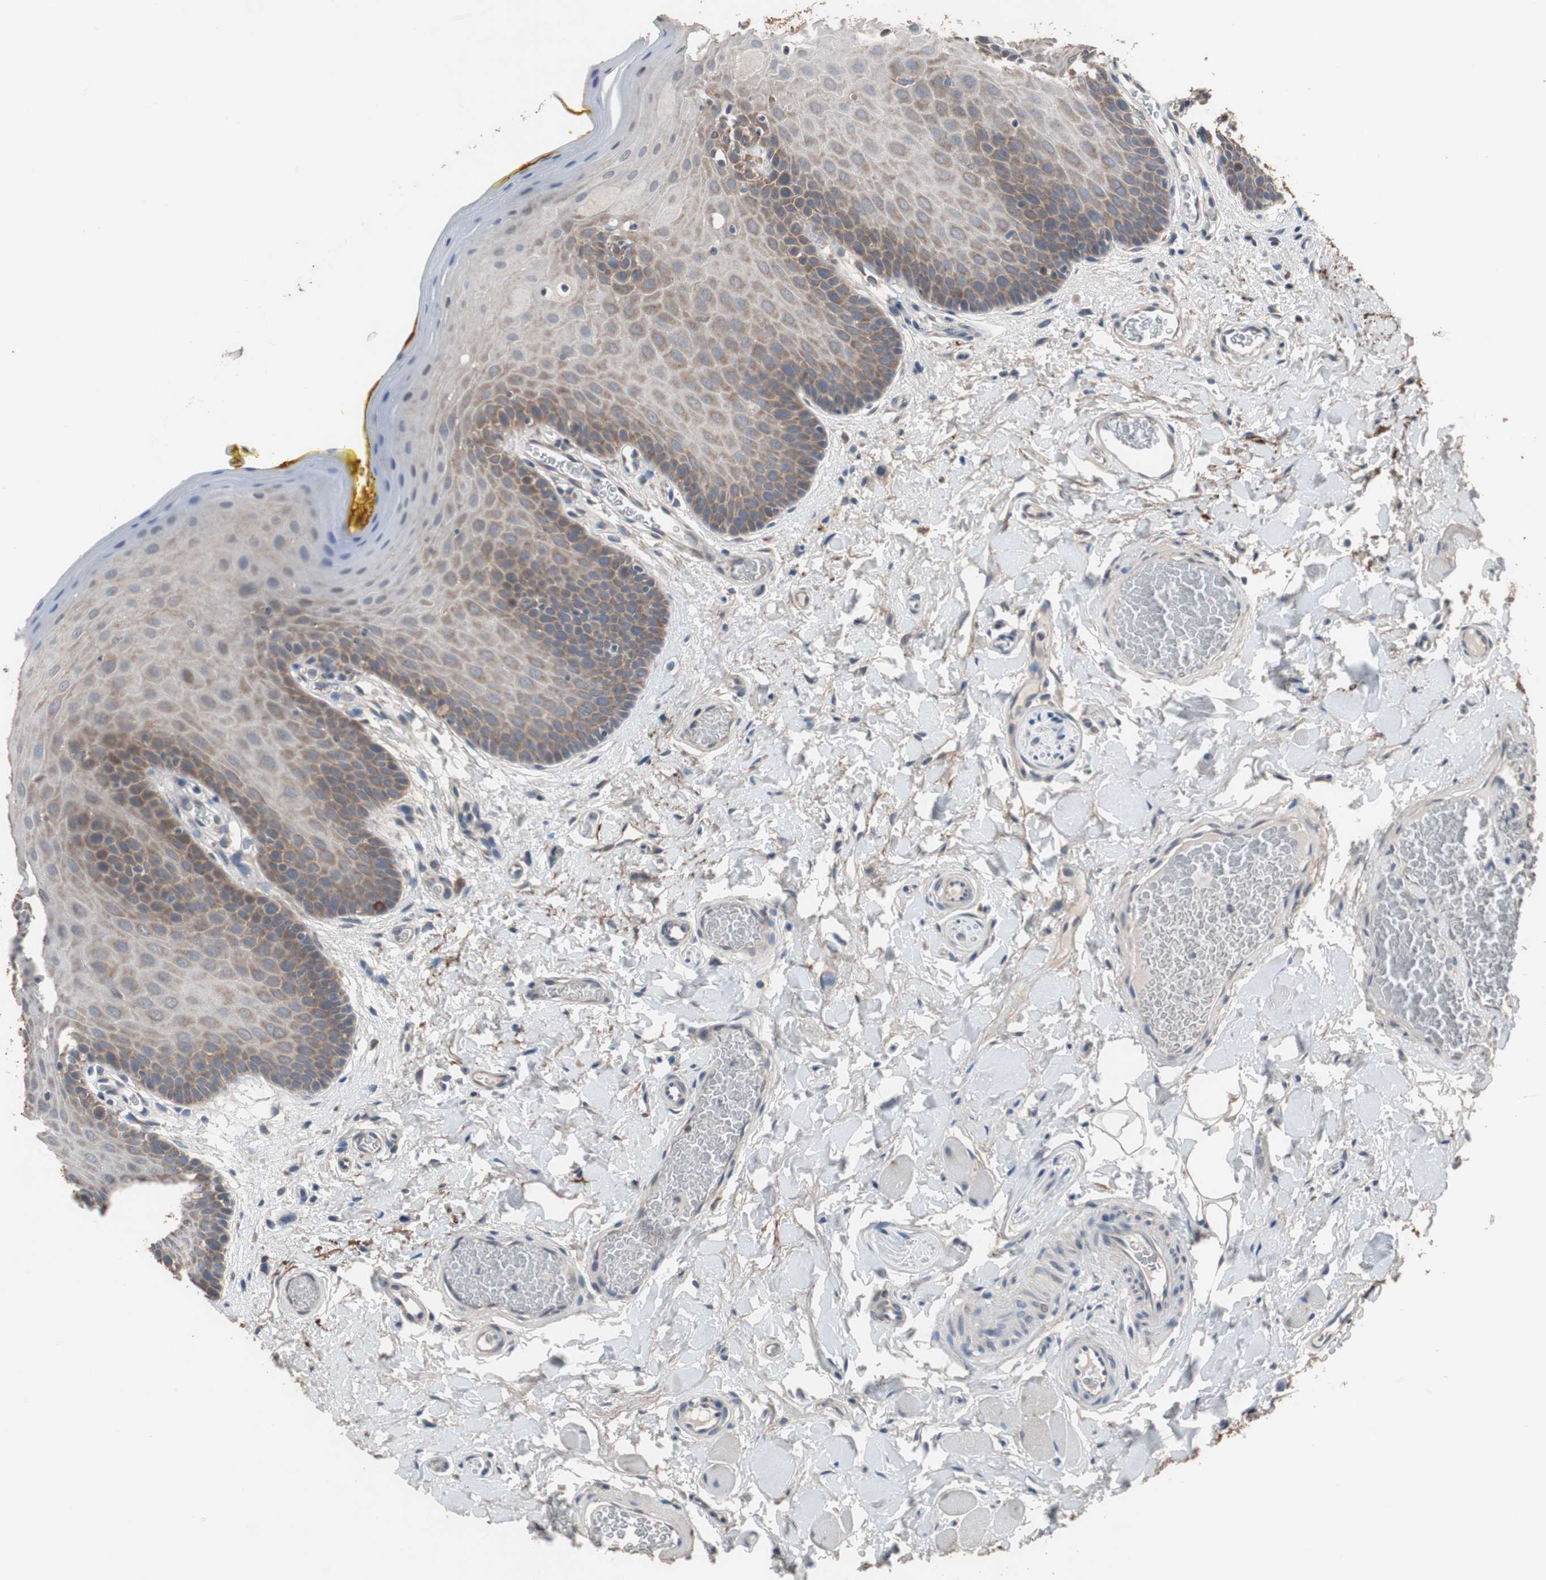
{"staining": {"intensity": "moderate", "quantity": "<25%", "location": "cytoplasmic/membranous"}, "tissue": "oral mucosa", "cell_type": "Squamous epithelial cells", "image_type": "normal", "snomed": [{"axis": "morphology", "description": "Normal tissue, NOS"}, {"axis": "topography", "description": "Oral tissue"}], "caption": "Normal oral mucosa demonstrates moderate cytoplasmic/membranous expression in approximately <25% of squamous epithelial cells, visualized by immunohistochemistry.", "gene": "USP10", "patient": {"sex": "male", "age": 54}}